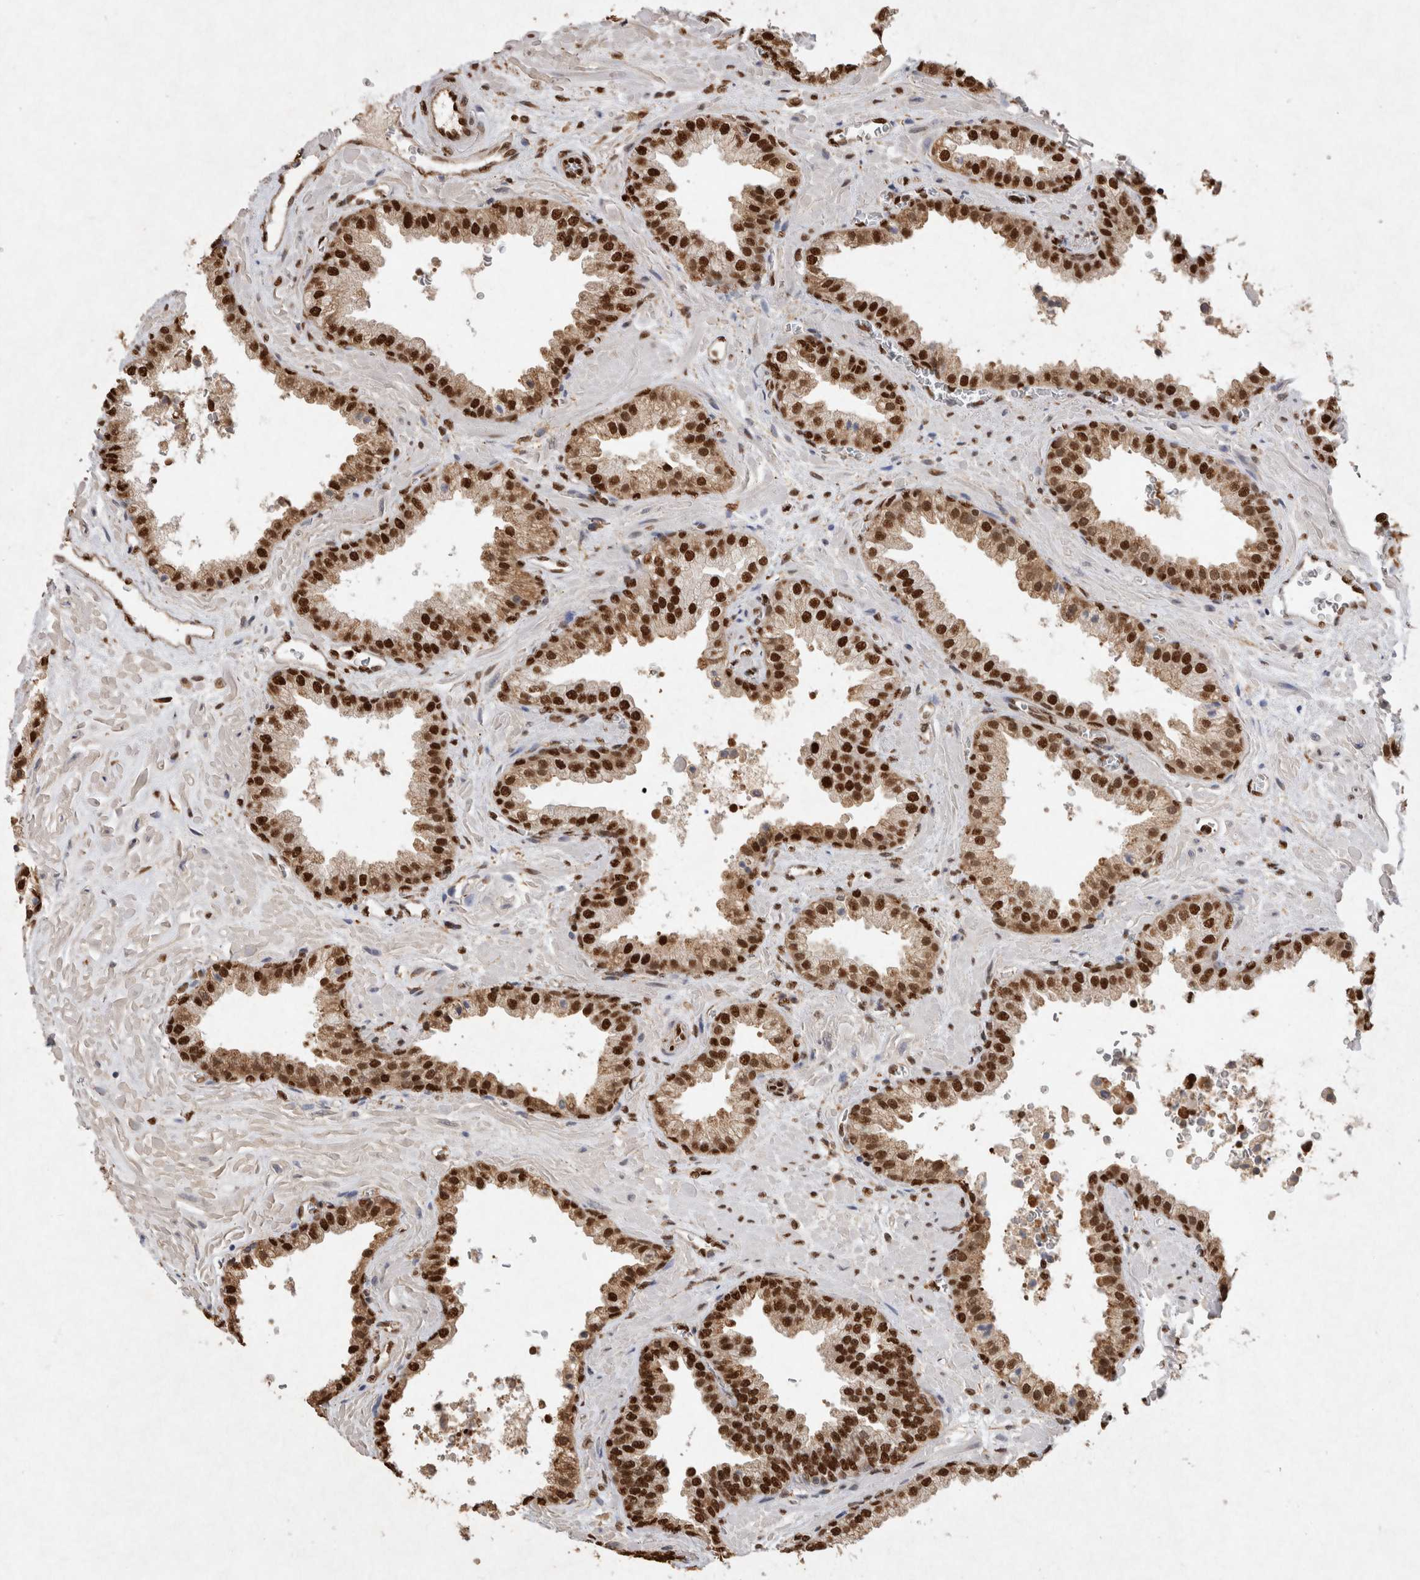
{"staining": {"intensity": "strong", "quantity": ">75%", "location": "nuclear"}, "tissue": "prostate cancer", "cell_type": "Tumor cells", "image_type": "cancer", "snomed": [{"axis": "morphology", "description": "Adenocarcinoma, Low grade"}, {"axis": "topography", "description": "Prostate"}], "caption": "Immunohistochemical staining of human prostate cancer displays strong nuclear protein staining in approximately >75% of tumor cells.", "gene": "HDGF", "patient": {"sex": "male", "age": 71}}